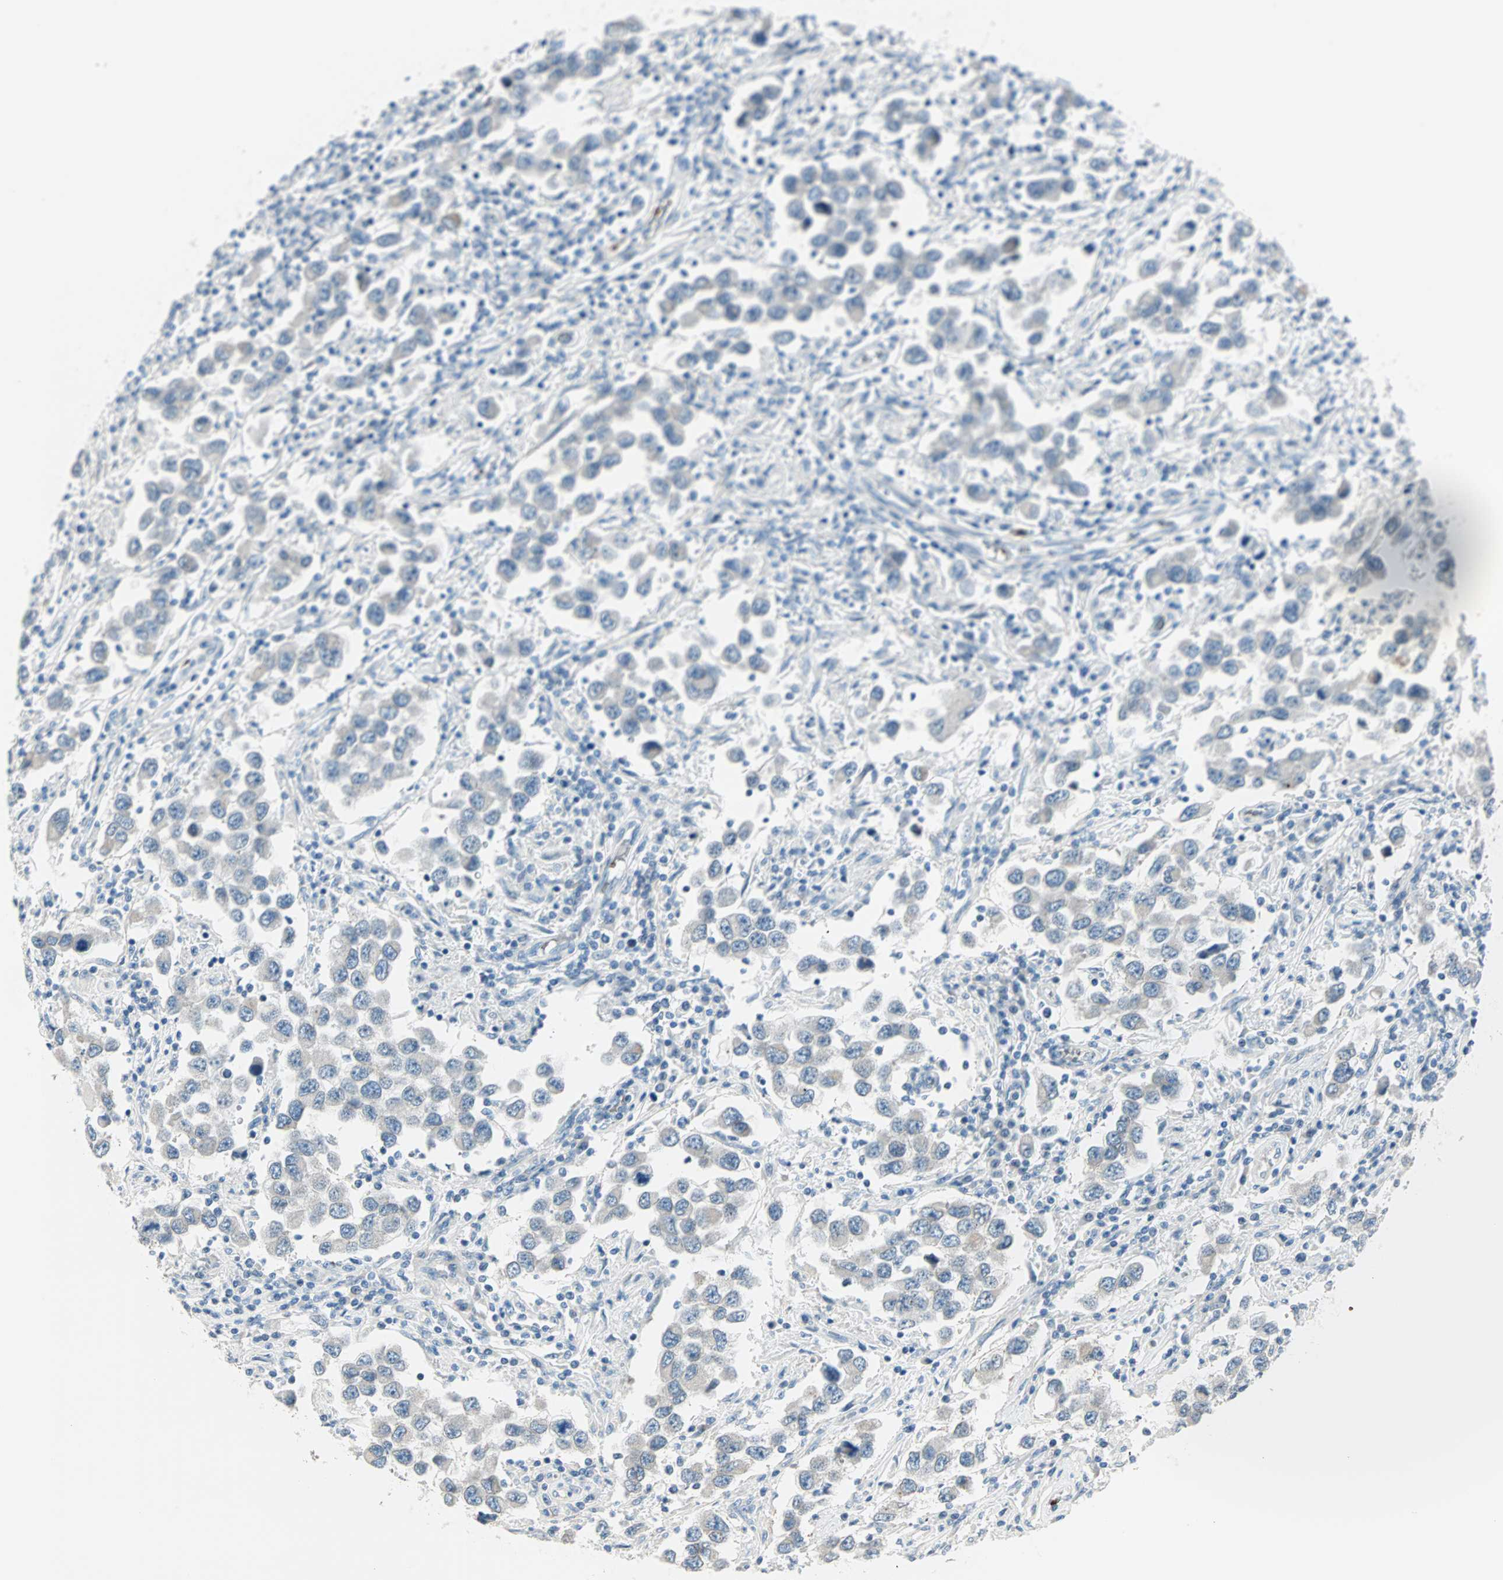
{"staining": {"intensity": "negative", "quantity": "none", "location": "none"}, "tissue": "testis cancer", "cell_type": "Tumor cells", "image_type": "cancer", "snomed": [{"axis": "morphology", "description": "Carcinoma, Embryonal, NOS"}, {"axis": "topography", "description": "Testis"}], "caption": "DAB (3,3'-diaminobenzidine) immunohistochemical staining of human testis cancer displays no significant expression in tumor cells.", "gene": "BCAN", "patient": {"sex": "male", "age": 21}}